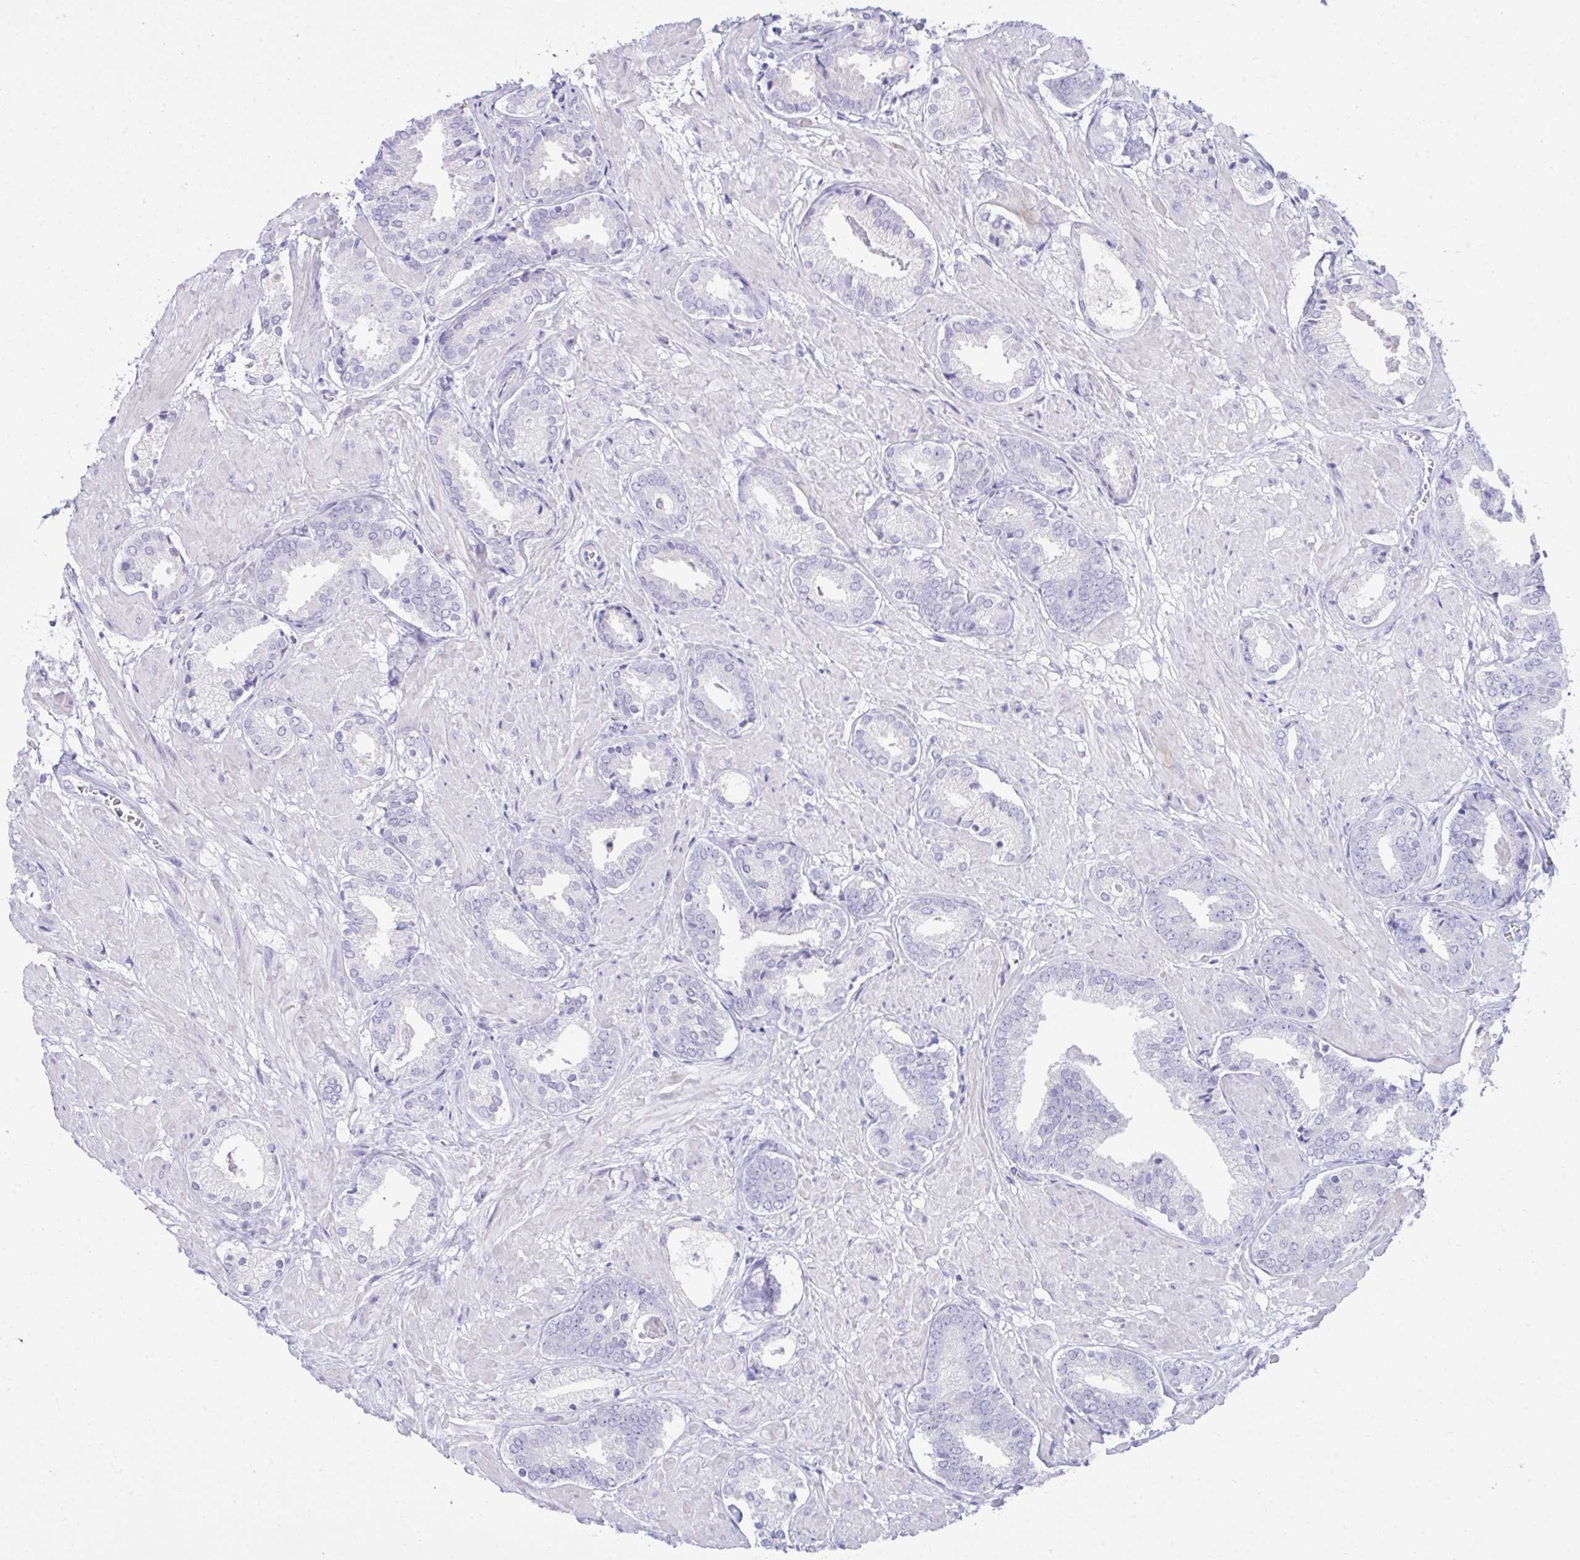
{"staining": {"intensity": "negative", "quantity": "none", "location": "none"}, "tissue": "prostate cancer", "cell_type": "Tumor cells", "image_type": "cancer", "snomed": [{"axis": "morphology", "description": "Adenocarcinoma, High grade"}, {"axis": "topography", "description": "Prostate"}], "caption": "The histopathology image exhibits no staining of tumor cells in prostate high-grade adenocarcinoma.", "gene": "PLEKHH1", "patient": {"sex": "male", "age": 56}}